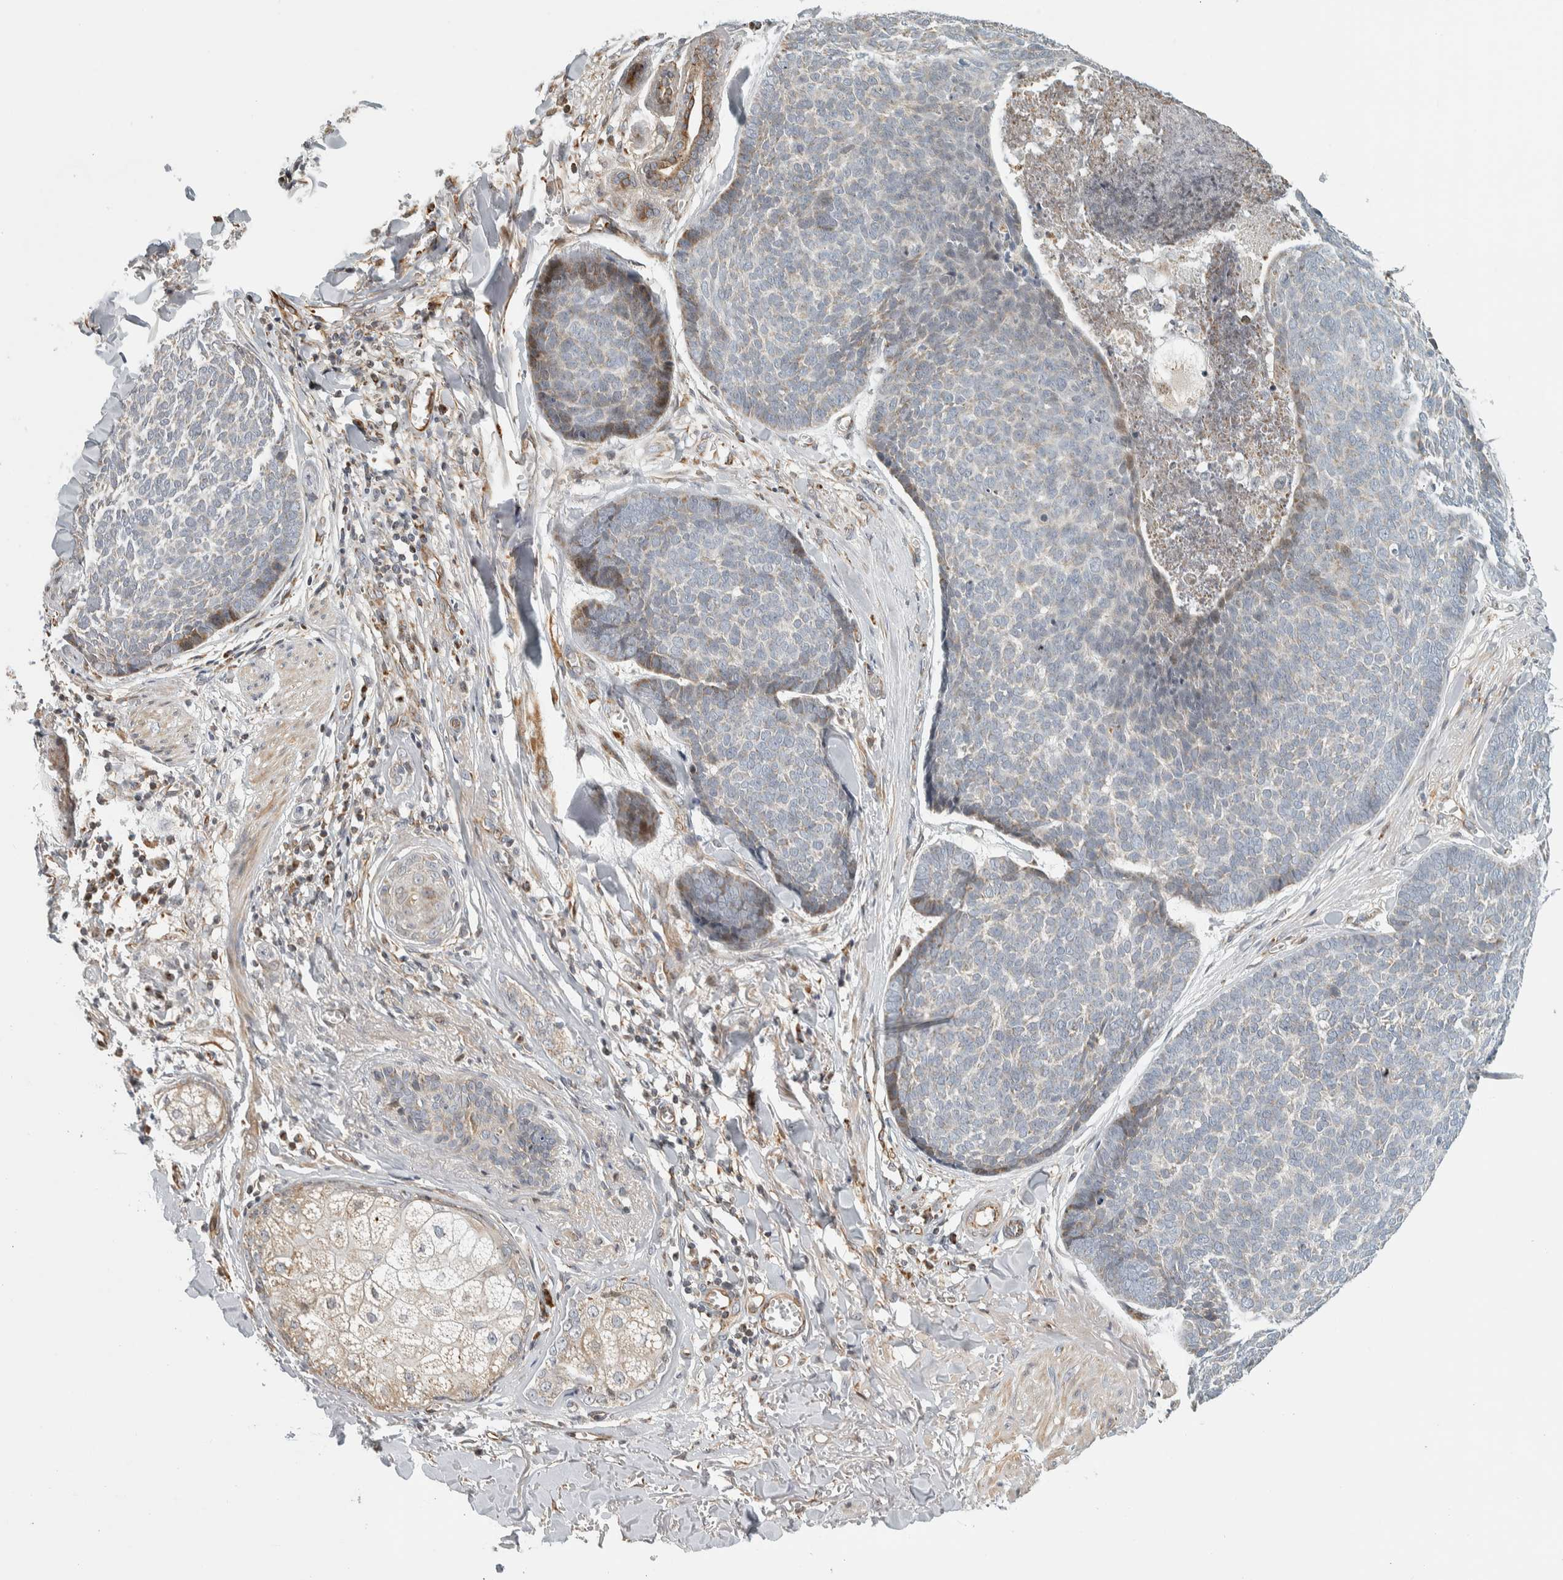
{"staining": {"intensity": "weak", "quantity": "<25%", "location": "cytoplasmic/membranous"}, "tissue": "skin cancer", "cell_type": "Tumor cells", "image_type": "cancer", "snomed": [{"axis": "morphology", "description": "Basal cell carcinoma"}, {"axis": "topography", "description": "Skin"}], "caption": "An IHC image of basal cell carcinoma (skin) is shown. There is no staining in tumor cells of basal cell carcinoma (skin). (IHC, brightfield microscopy, high magnification).", "gene": "AFP", "patient": {"sex": "male", "age": 84}}